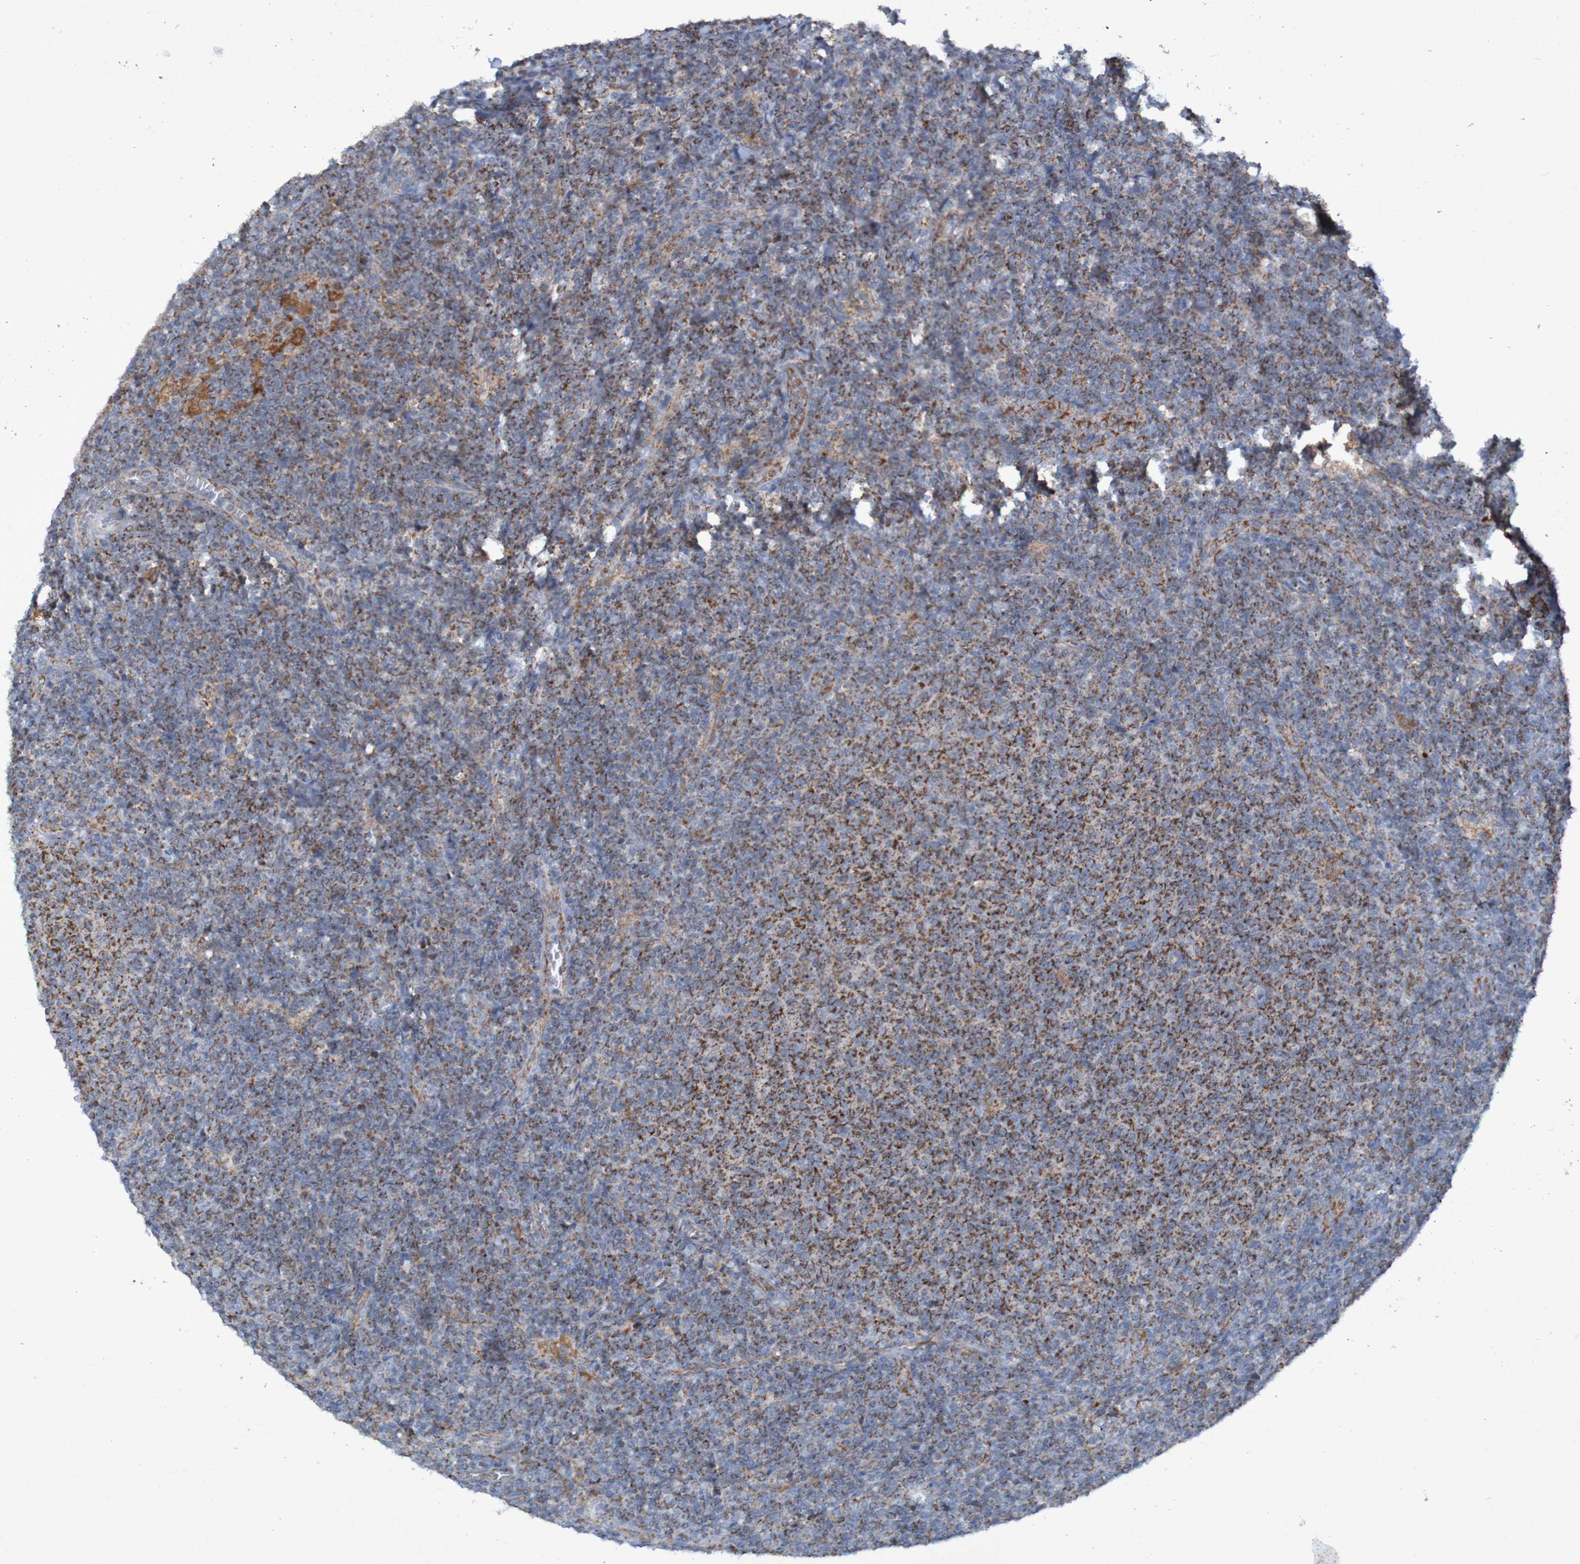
{"staining": {"intensity": "strong", "quantity": ">75%", "location": "cytoplasmic/membranous"}, "tissue": "lymphoma", "cell_type": "Tumor cells", "image_type": "cancer", "snomed": [{"axis": "morphology", "description": "Malignant lymphoma, non-Hodgkin's type, Low grade"}, {"axis": "topography", "description": "Lymph node"}], "caption": "Protein staining of lymphoma tissue displays strong cytoplasmic/membranous staining in about >75% of tumor cells.", "gene": "CCDC51", "patient": {"sex": "male", "age": 66}}